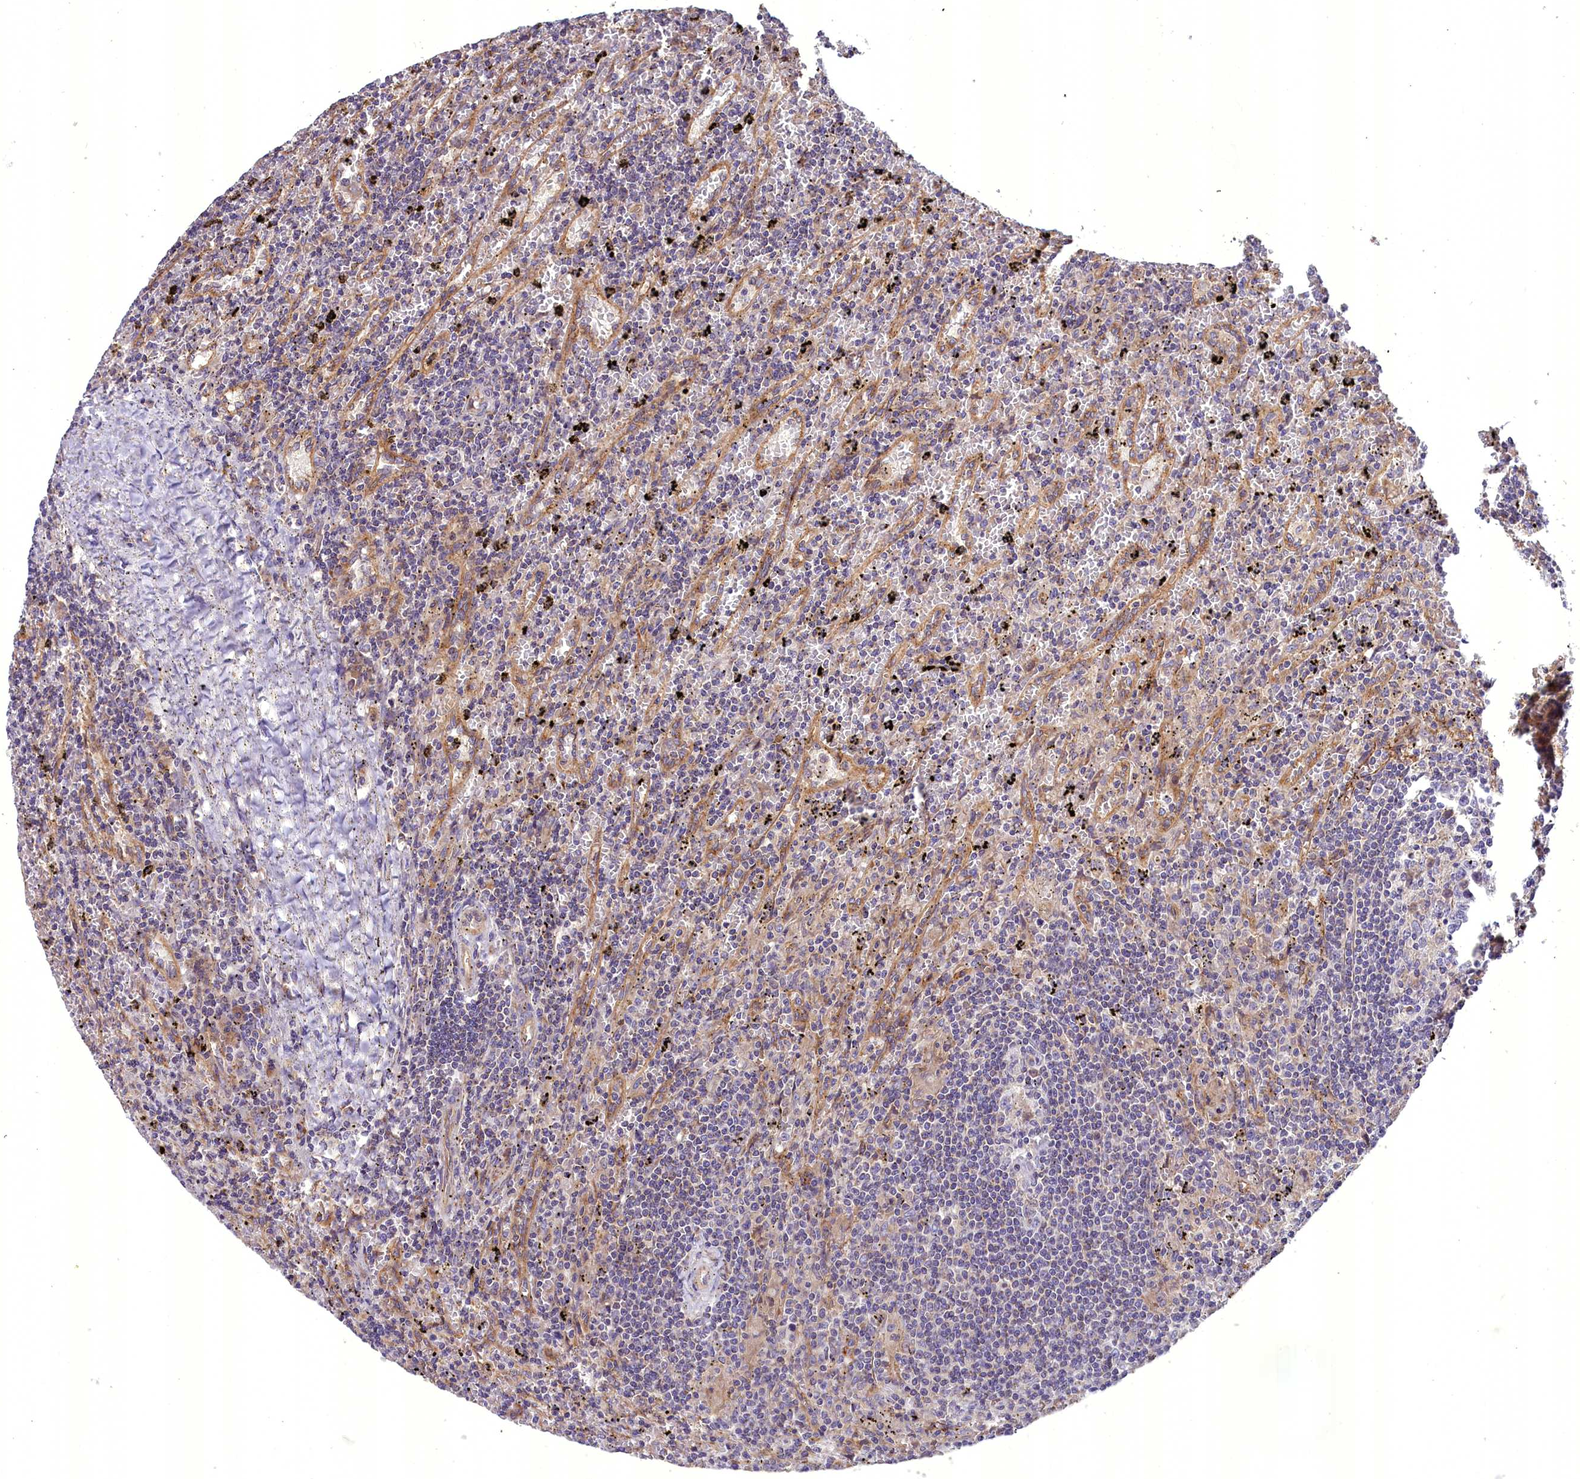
{"staining": {"intensity": "negative", "quantity": "none", "location": "none"}, "tissue": "lymphoma", "cell_type": "Tumor cells", "image_type": "cancer", "snomed": [{"axis": "morphology", "description": "Malignant lymphoma, non-Hodgkin's type, Low grade"}, {"axis": "topography", "description": "Spleen"}], "caption": "DAB (3,3'-diaminobenzidine) immunohistochemical staining of lymphoma reveals no significant staining in tumor cells. (Stains: DAB immunohistochemistry (IHC) with hematoxylin counter stain, Microscopy: brightfield microscopy at high magnification).", "gene": "DNAJB9", "patient": {"sex": "male", "age": 76}}